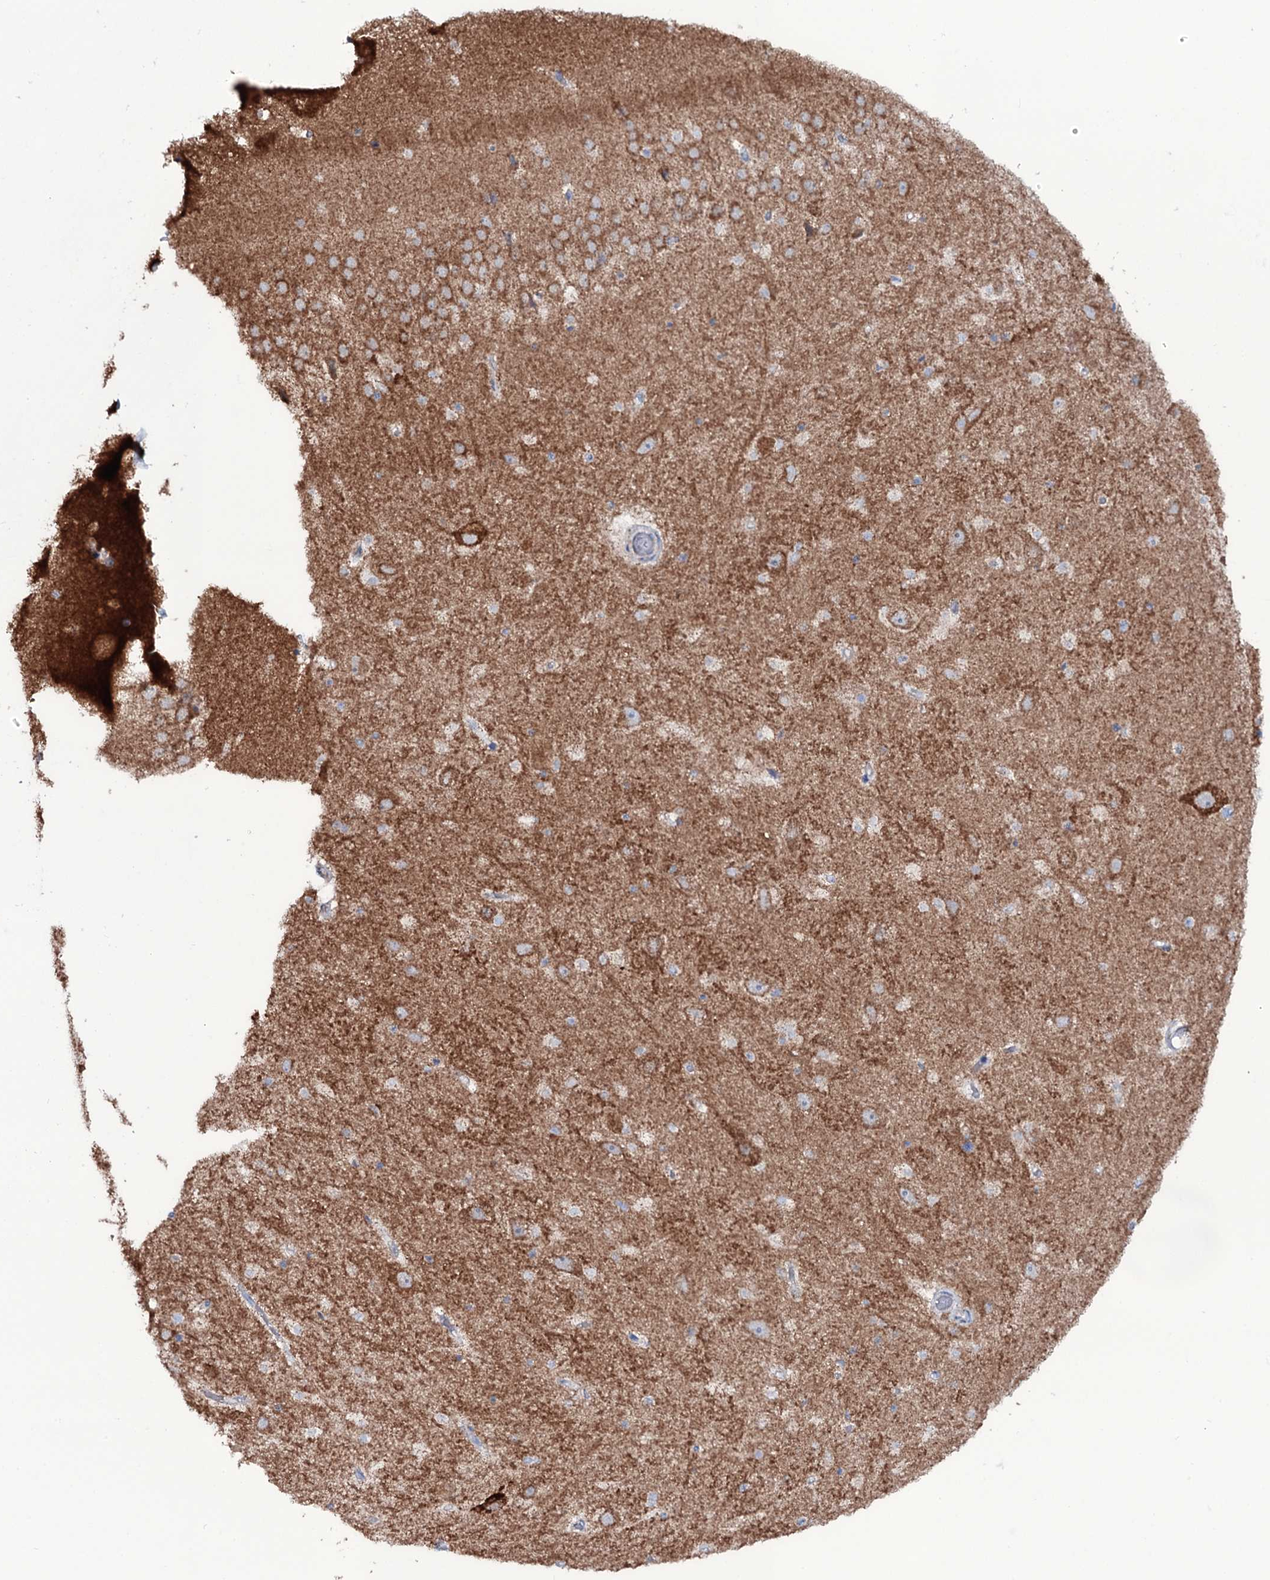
{"staining": {"intensity": "moderate", "quantity": "25%-75%", "location": "cytoplasmic/membranous"}, "tissue": "hippocampus", "cell_type": "Glial cells", "image_type": "normal", "snomed": [{"axis": "morphology", "description": "Normal tissue, NOS"}, {"axis": "topography", "description": "Hippocampus"}], "caption": "Brown immunohistochemical staining in normal hippocampus shows moderate cytoplasmic/membranous positivity in approximately 25%-75% of glial cells. Nuclei are stained in blue.", "gene": "MRPS35", "patient": {"sex": "female", "age": 52}}